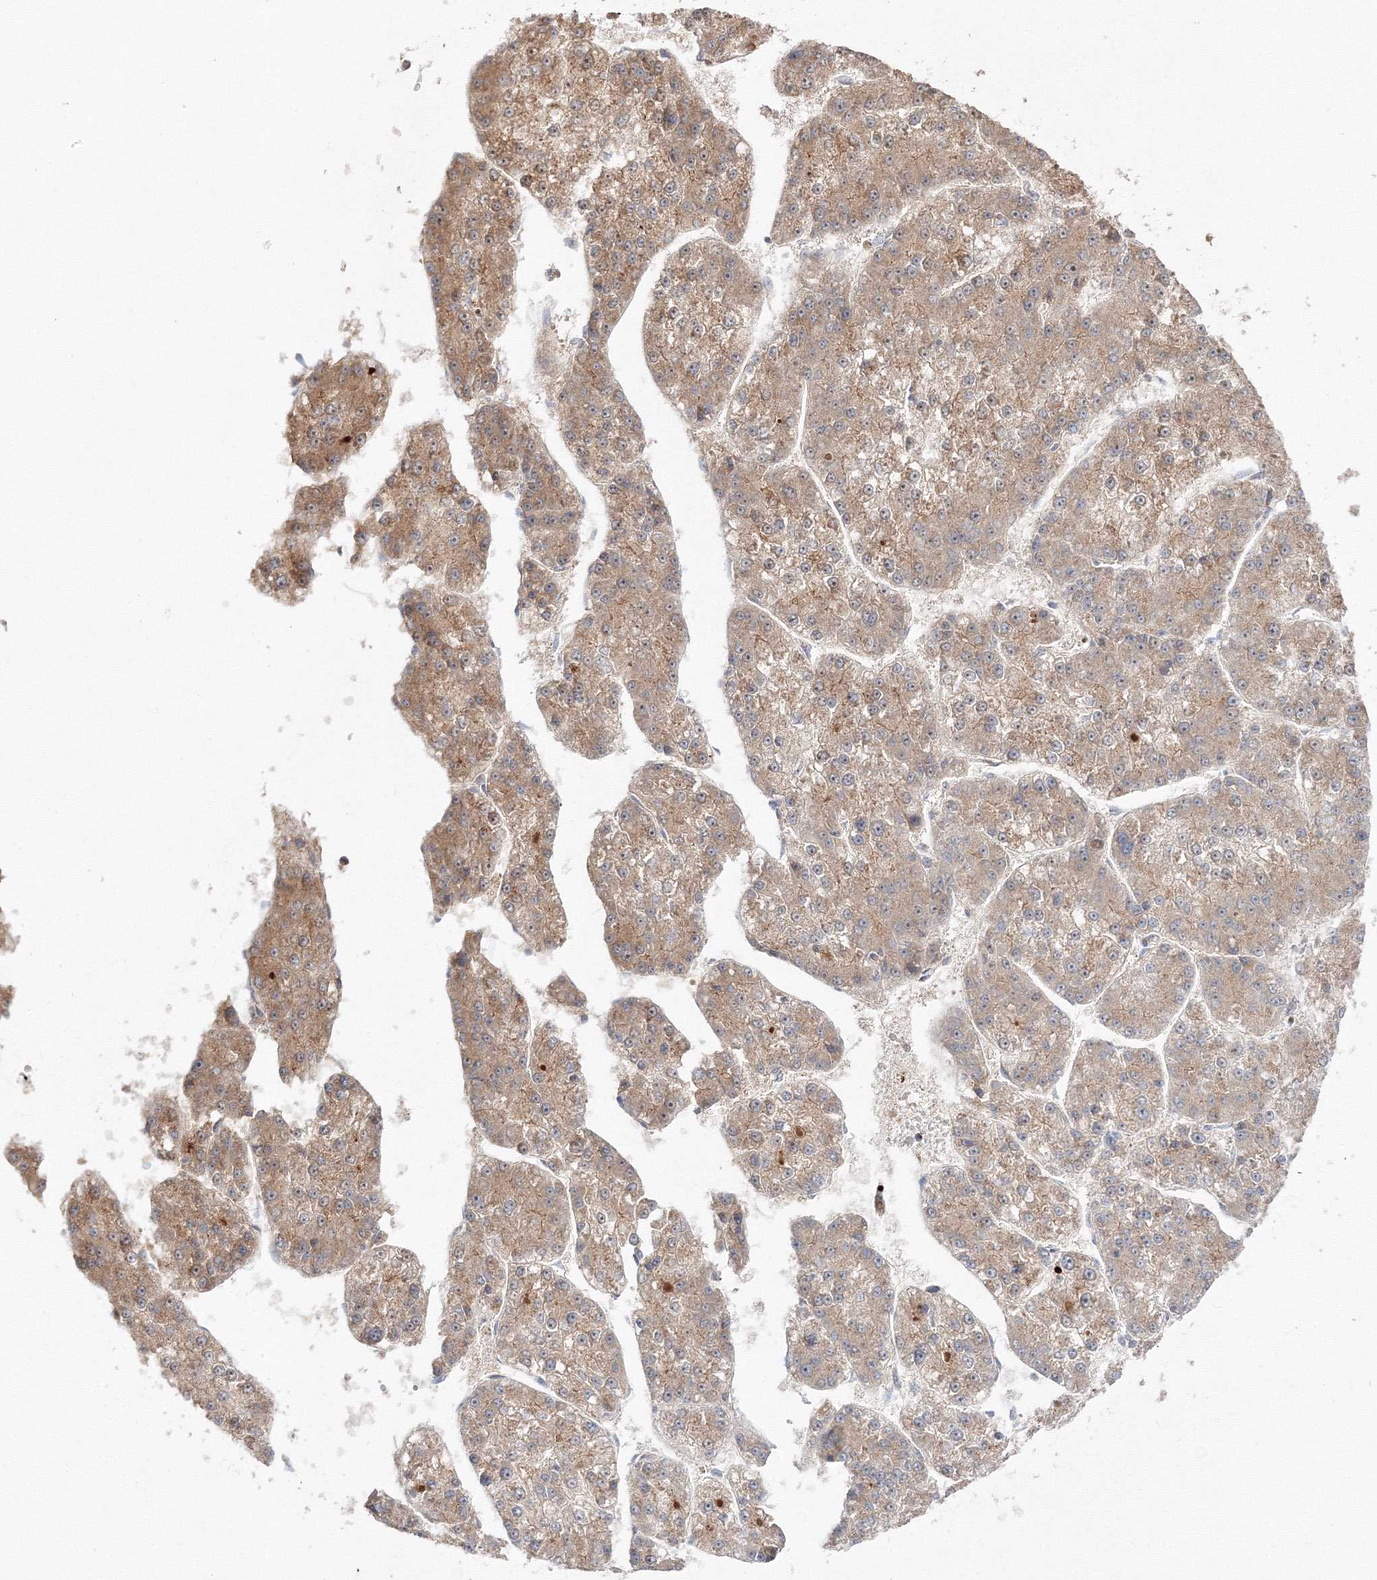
{"staining": {"intensity": "moderate", "quantity": ">75%", "location": "cytoplasmic/membranous"}, "tissue": "liver cancer", "cell_type": "Tumor cells", "image_type": "cancer", "snomed": [{"axis": "morphology", "description": "Carcinoma, Hepatocellular, NOS"}, {"axis": "topography", "description": "Liver"}], "caption": "Immunohistochemical staining of hepatocellular carcinoma (liver) exhibits medium levels of moderate cytoplasmic/membranous staining in about >75% of tumor cells.", "gene": "DDO", "patient": {"sex": "female", "age": 73}}